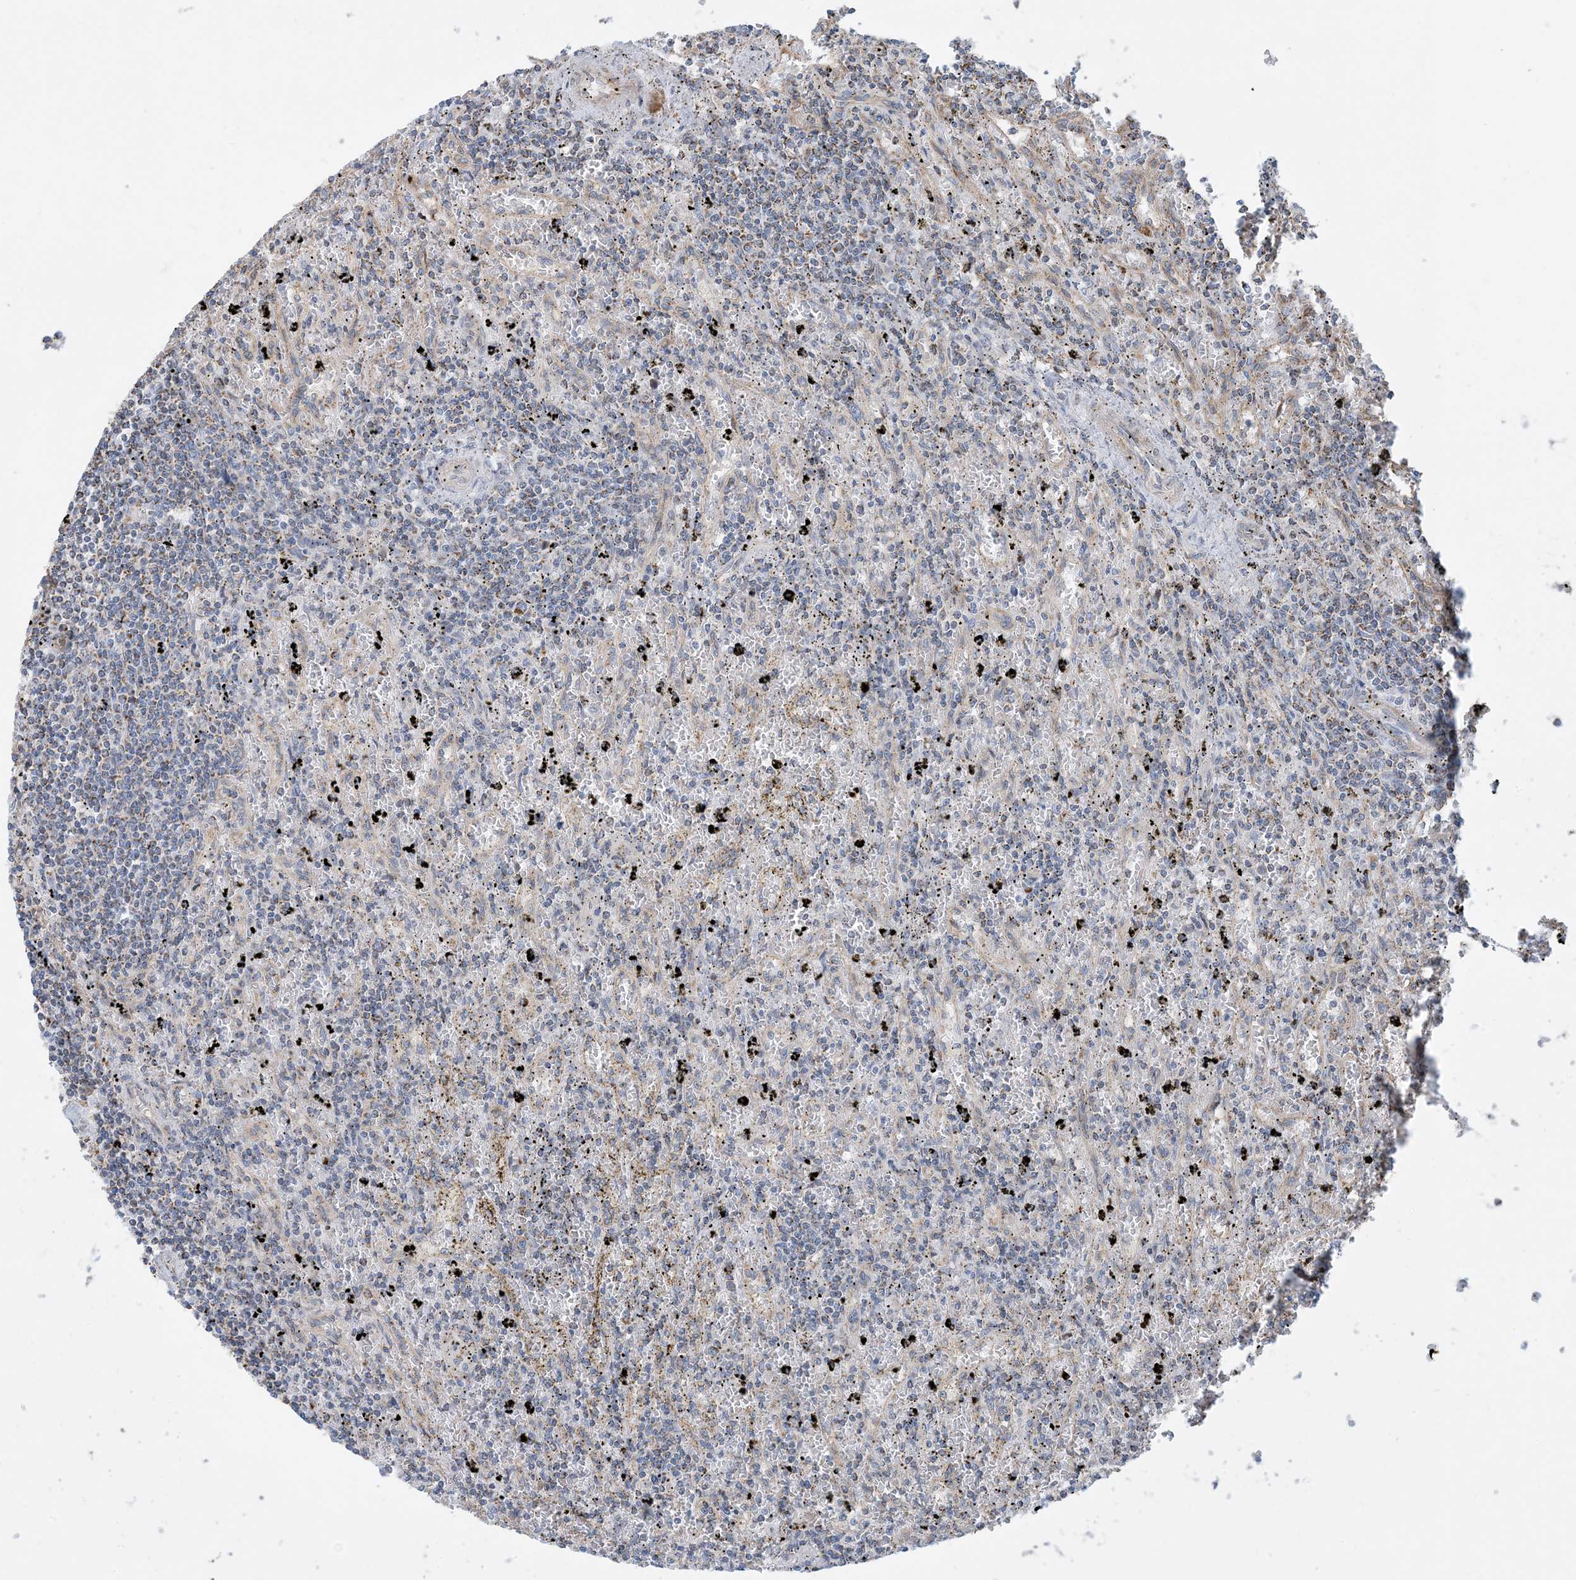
{"staining": {"intensity": "negative", "quantity": "none", "location": "none"}, "tissue": "lymphoma", "cell_type": "Tumor cells", "image_type": "cancer", "snomed": [{"axis": "morphology", "description": "Malignant lymphoma, non-Hodgkin's type, Low grade"}, {"axis": "topography", "description": "Spleen"}], "caption": "High magnification brightfield microscopy of low-grade malignant lymphoma, non-Hodgkin's type stained with DAB (brown) and counterstained with hematoxylin (blue): tumor cells show no significant staining. (DAB (3,3'-diaminobenzidine) IHC with hematoxylin counter stain).", "gene": "PCDHGA1", "patient": {"sex": "male", "age": 76}}